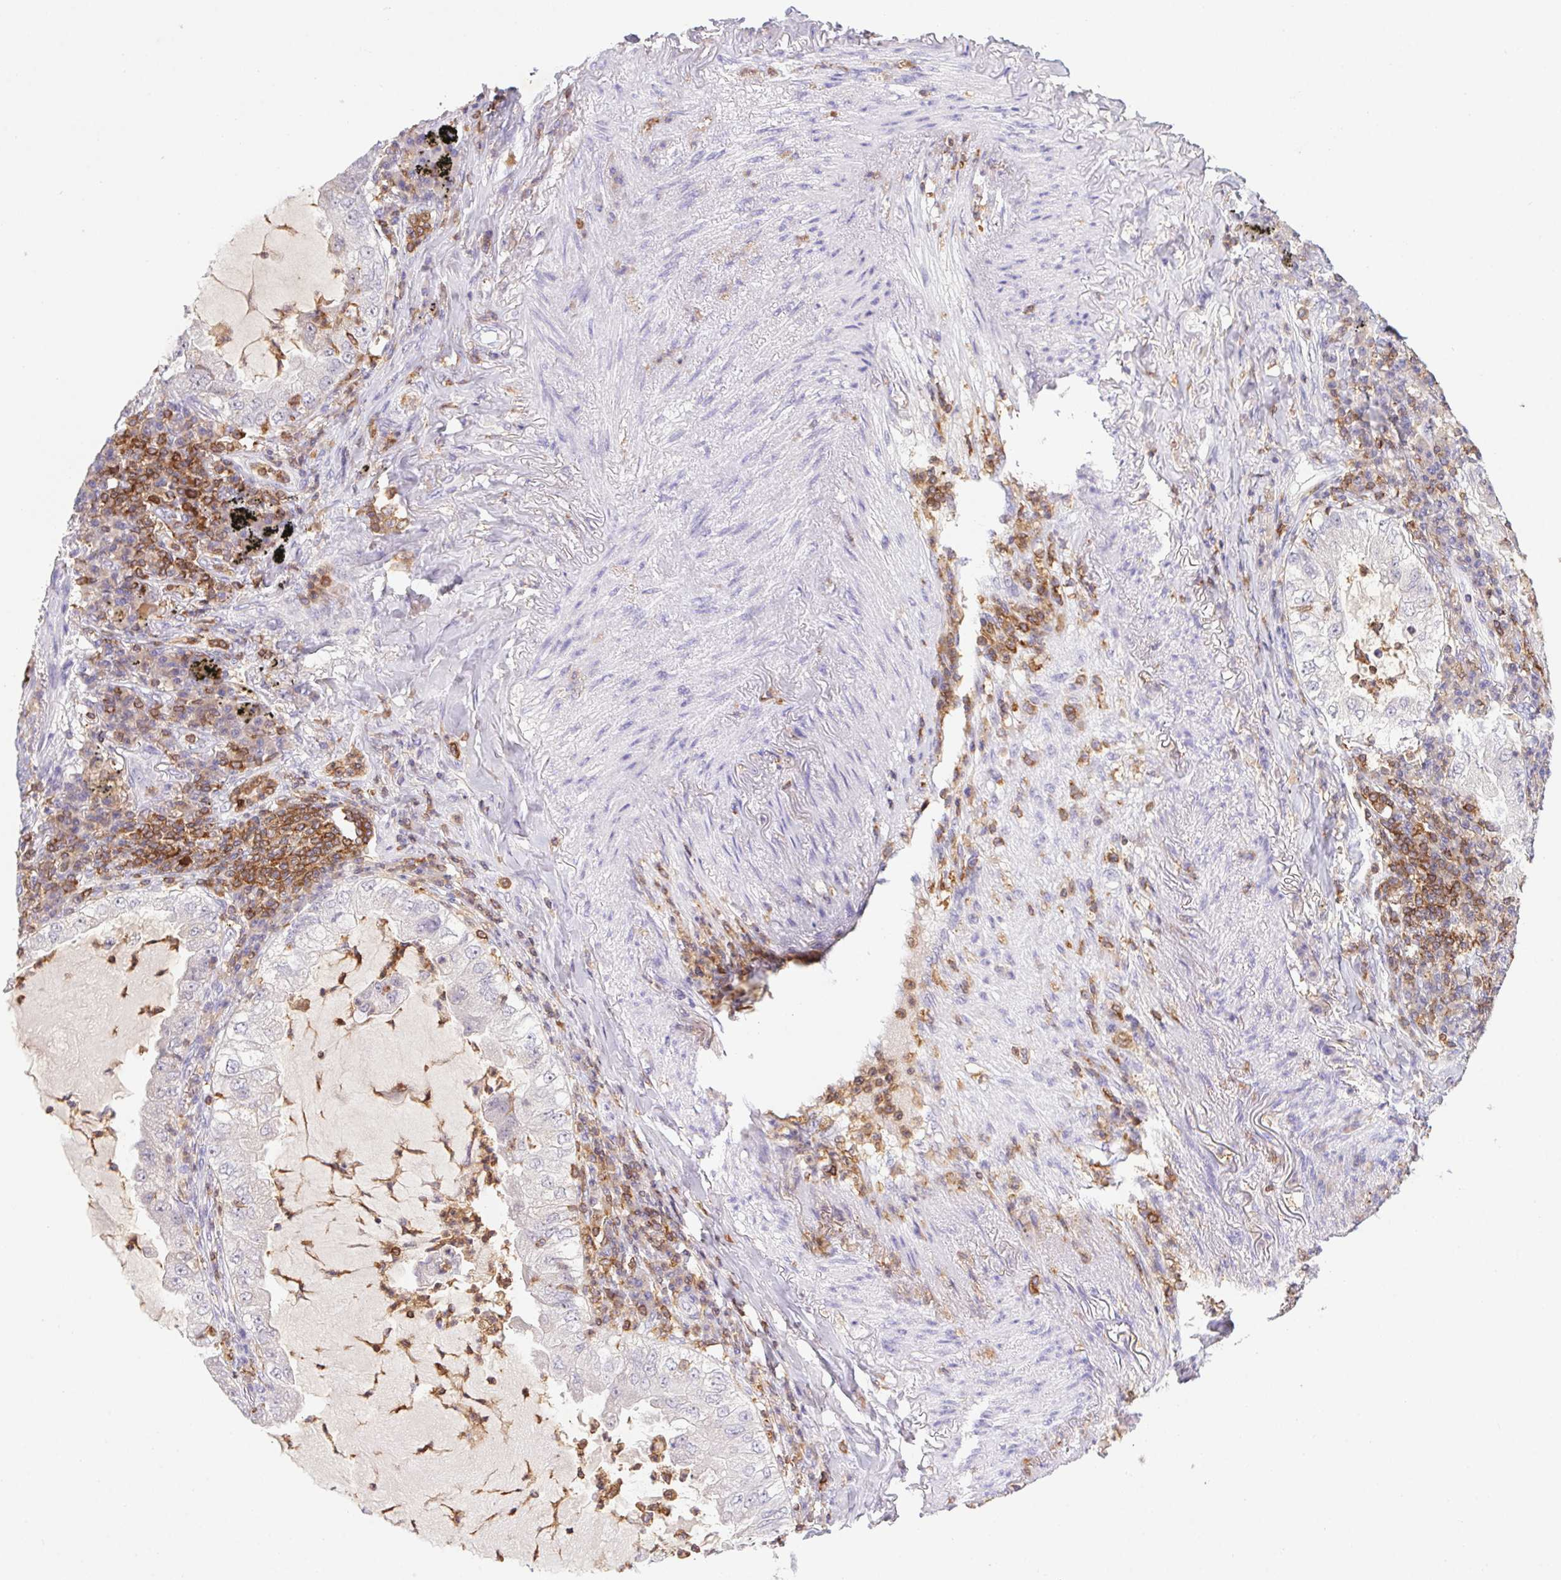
{"staining": {"intensity": "negative", "quantity": "none", "location": "none"}, "tissue": "lung cancer", "cell_type": "Tumor cells", "image_type": "cancer", "snomed": [{"axis": "morphology", "description": "Adenocarcinoma, NOS"}, {"axis": "topography", "description": "Lung"}], "caption": "Human adenocarcinoma (lung) stained for a protein using immunohistochemistry (IHC) displays no staining in tumor cells.", "gene": "APBB1IP", "patient": {"sex": "female", "age": 73}}